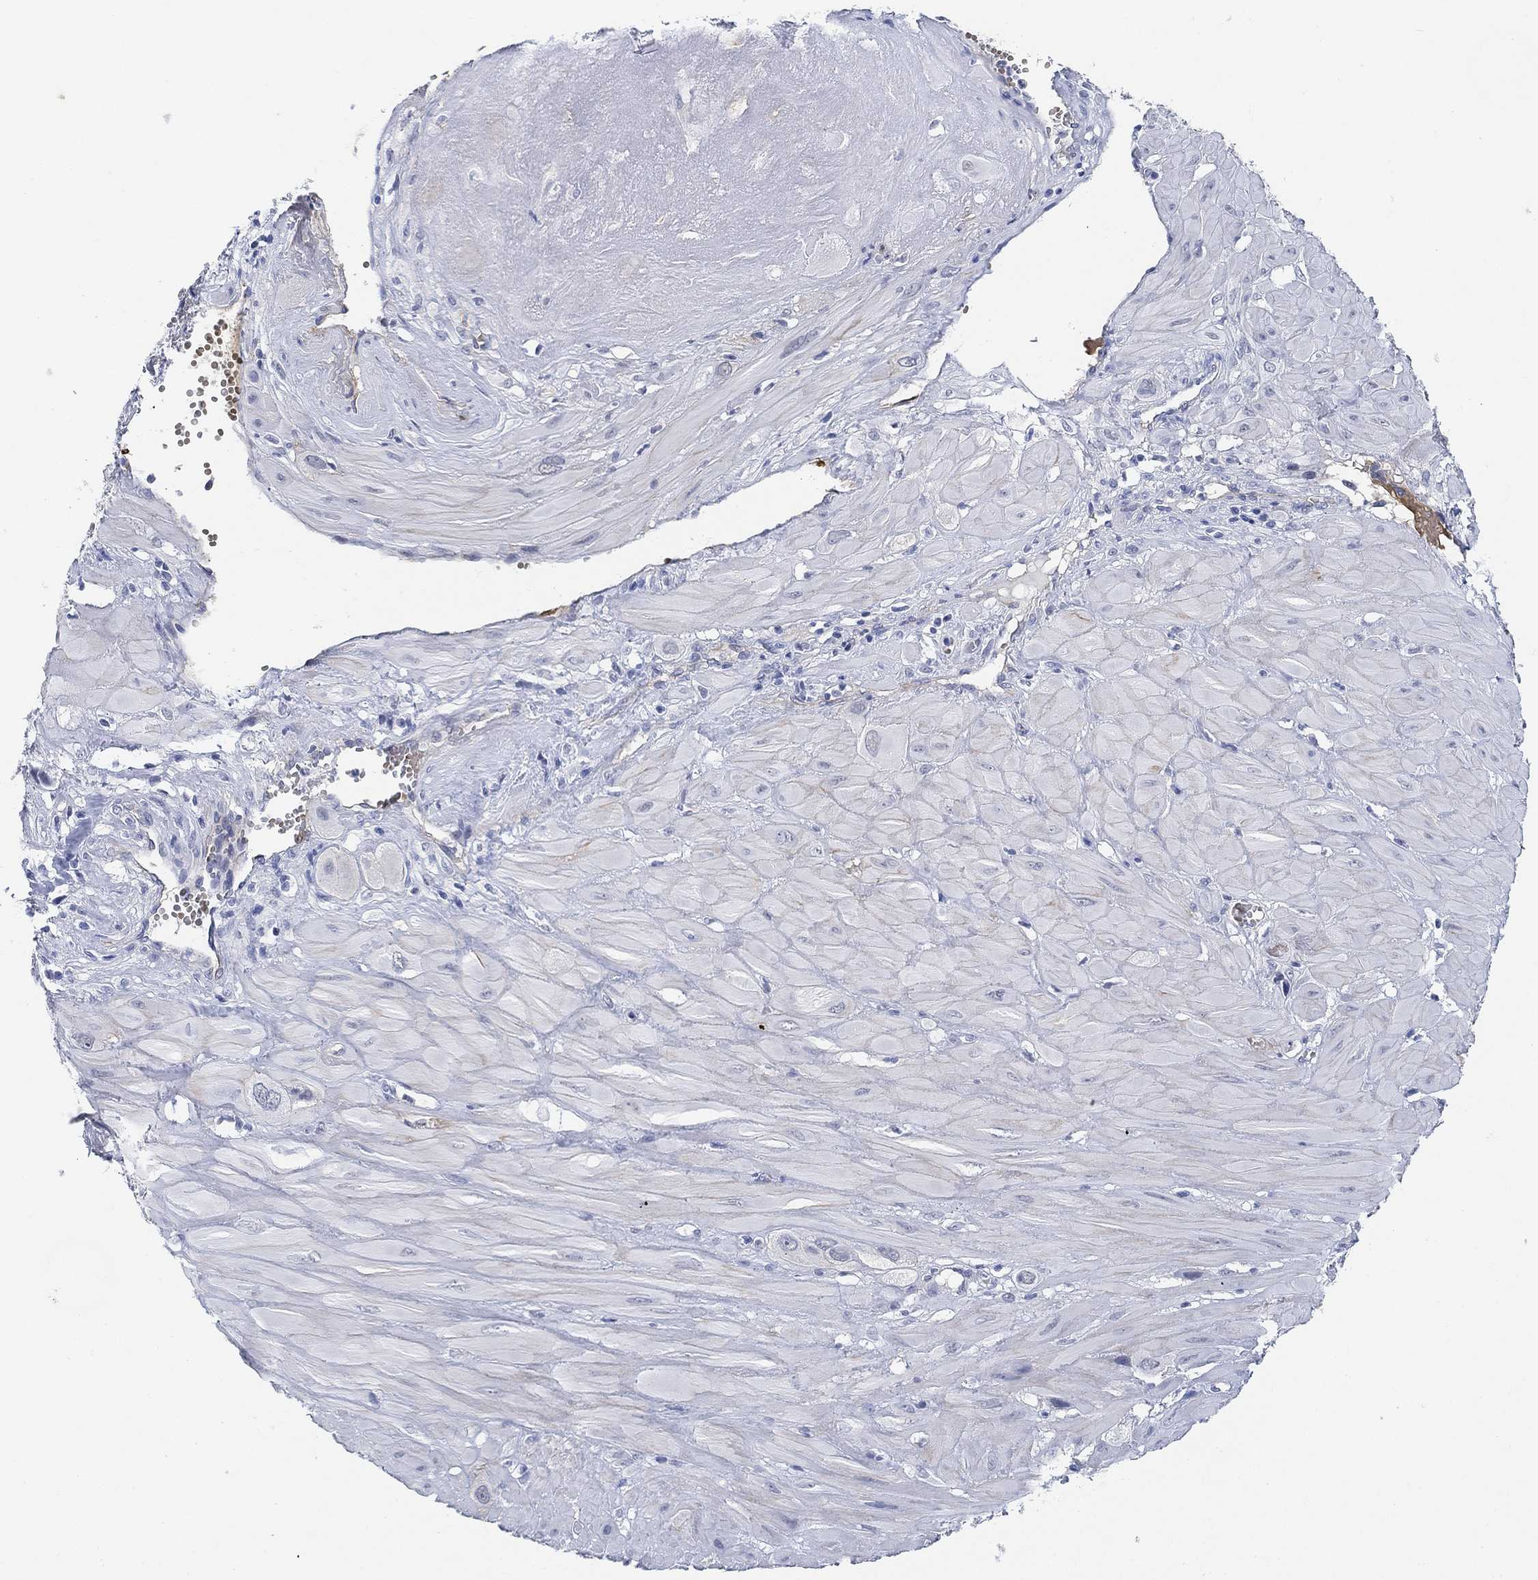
{"staining": {"intensity": "negative", "quantity": "none", "location": "none"}, "tissue": "cervical cancer", "cell_type": "Tumor cells", "image_type": "cancer", "snomed": [{"axis": "morphology", "description": "Squamous cell carcinoma, NOS"}, {"axis": "topography", "description": "Cervix"}], "caption": "An immunohistochemistry histopathology image of squamous cell carcinoma (cervical) is shown. There is no staining in tumor cells of squamous cell carcinoma (cervical).", "gene": "PAX6", "patient": {"sex": "female", "age": 34}}